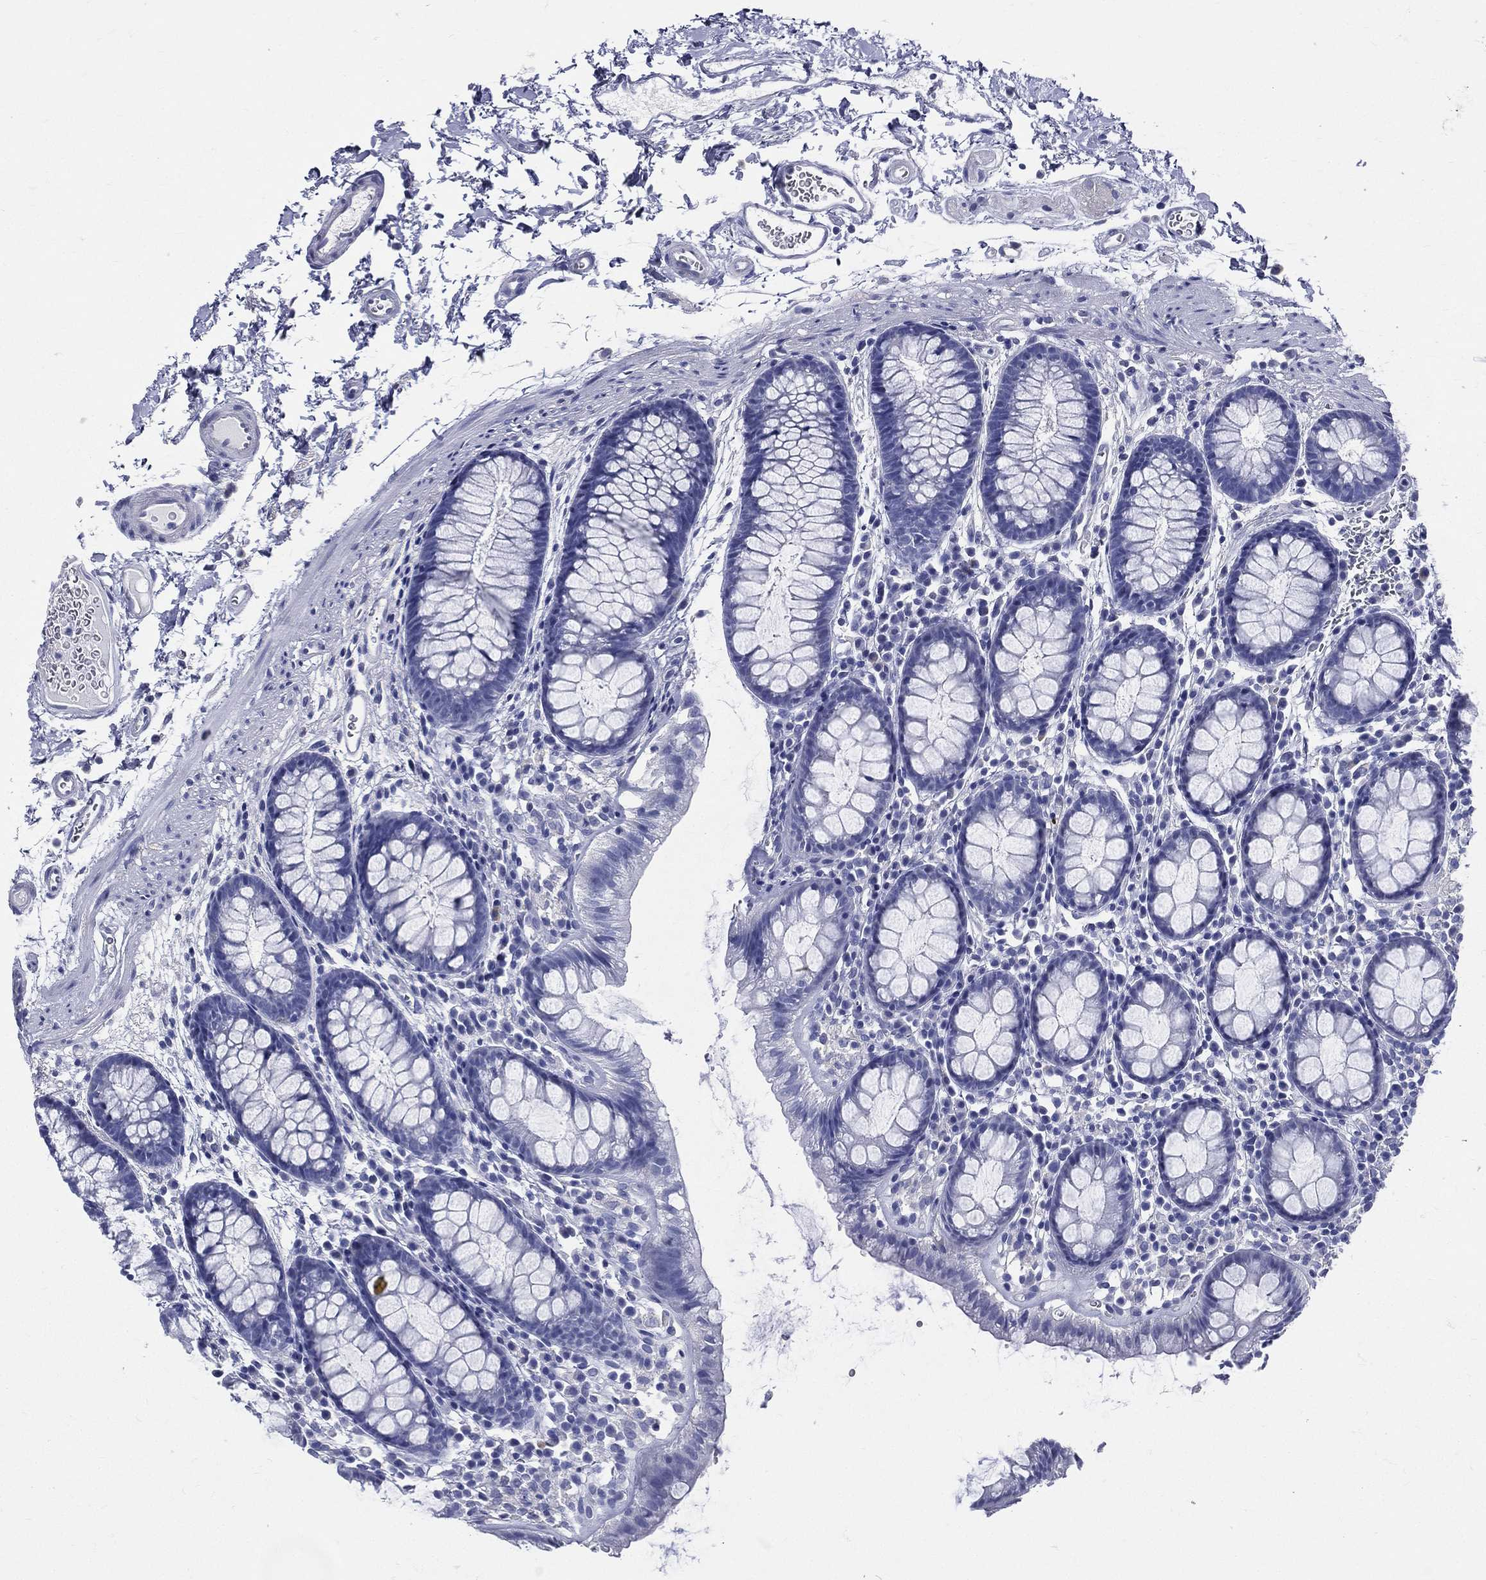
{"staining": {"intensity": "negative", "quantity": "none", "location": "none"}, "tissue": "colon", "cell_type": "Endothelial cells", "image_type": "normal", "snomed": [{"axis": "morphology", "description": "Normal tissue, NOS"}, {"axis": "topography", "description": "Colon"}], "caption": "The image demonstrates no staining of endothelial cells in unremarkable colon.", "gene": "DPYS", "patient": {"sex": "male", "age": 76}}